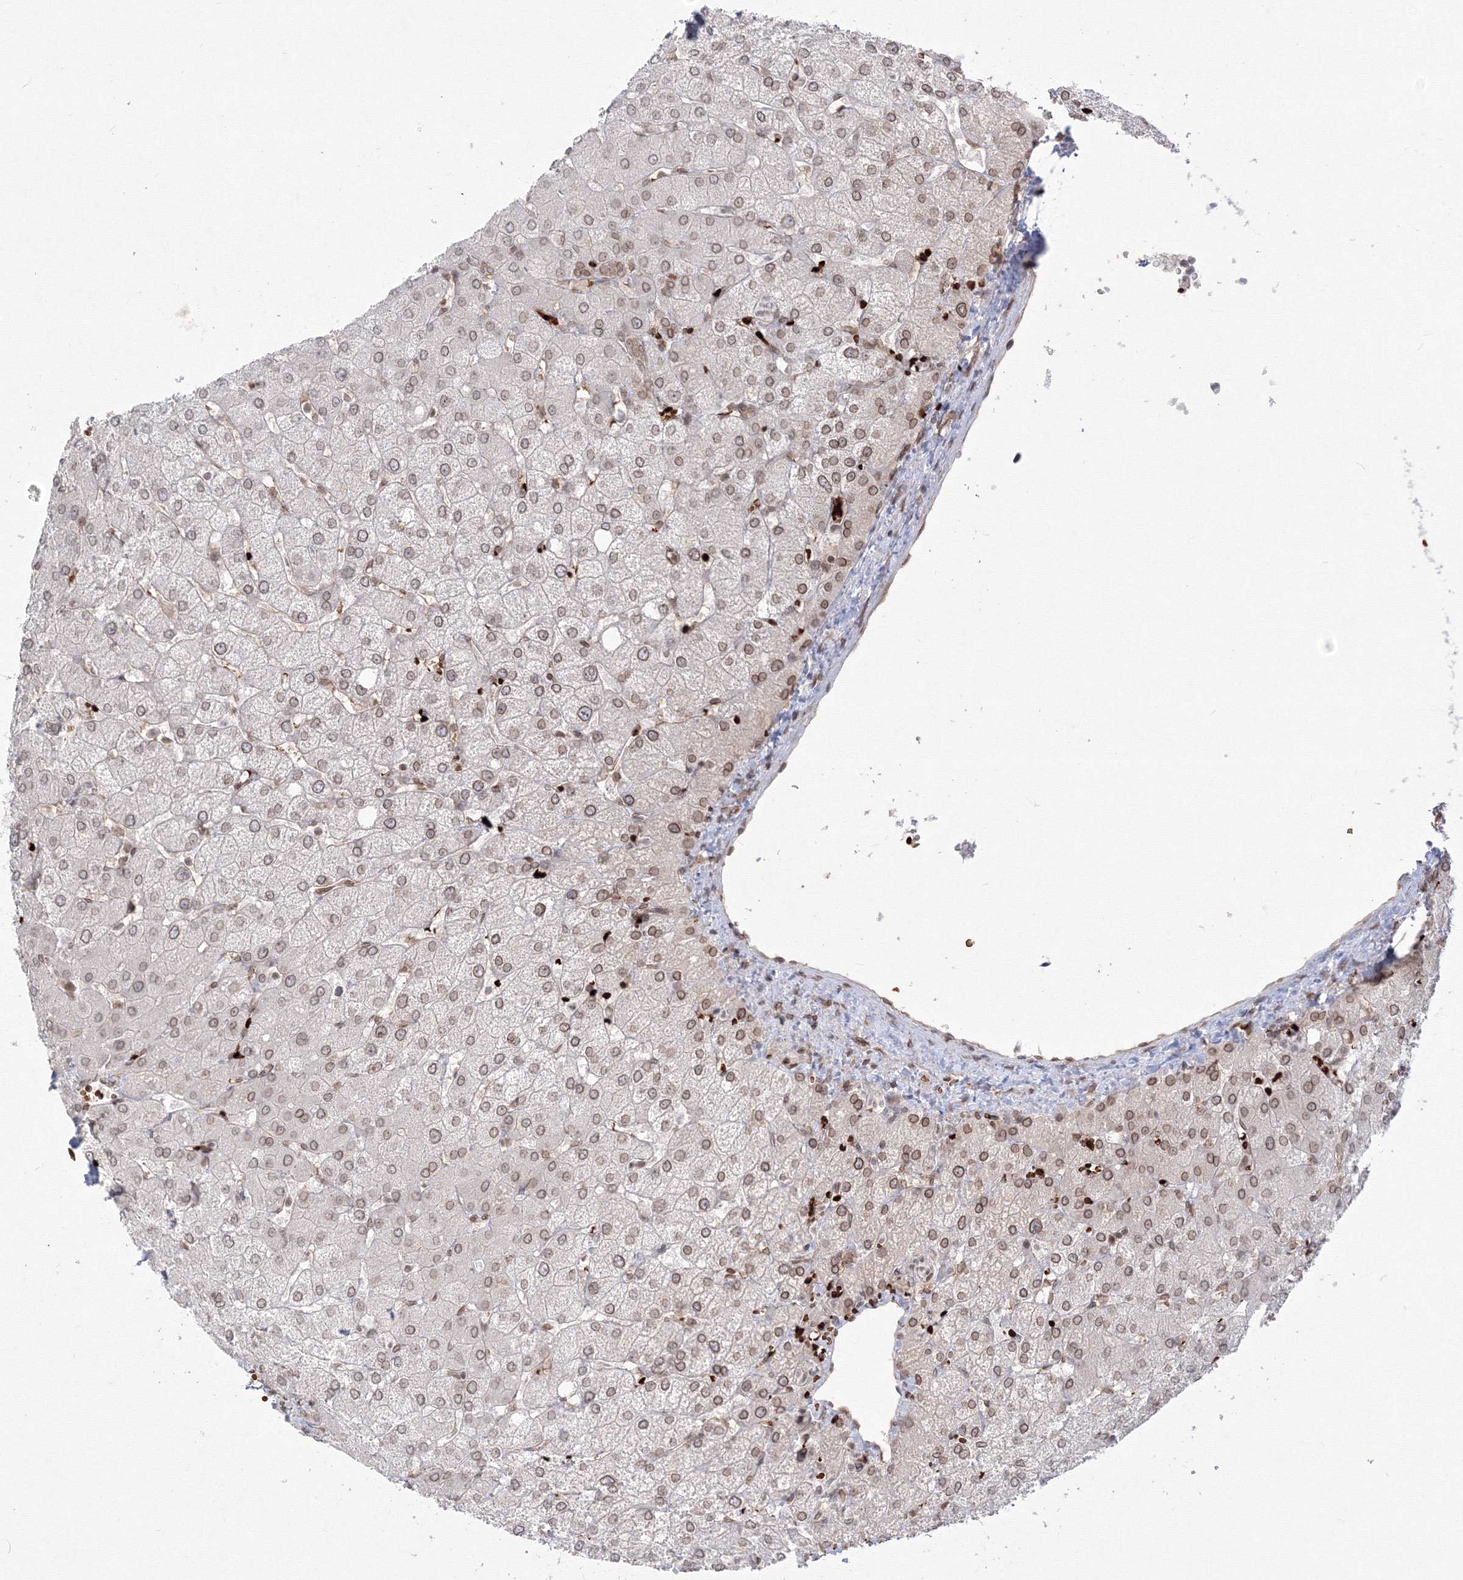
{"staining": {"intensity": "negative", "quantity": "none", "location": "none"}, "tissue": "liver", "cell_type": "Cholangiocytes", "image_type": "normal", "snomed": [{"axis": "morphology", "description": "Normal tissue, NOS"}, {"axis": "topography", "description": "Liver"}], "caption": "This is an immunohistochemistry (IHC) image of unremarkable liver. There is no staining in cholangiocytes.", "gene": "DNAJB2", "patient": {"sex": "female", "age": 54}}